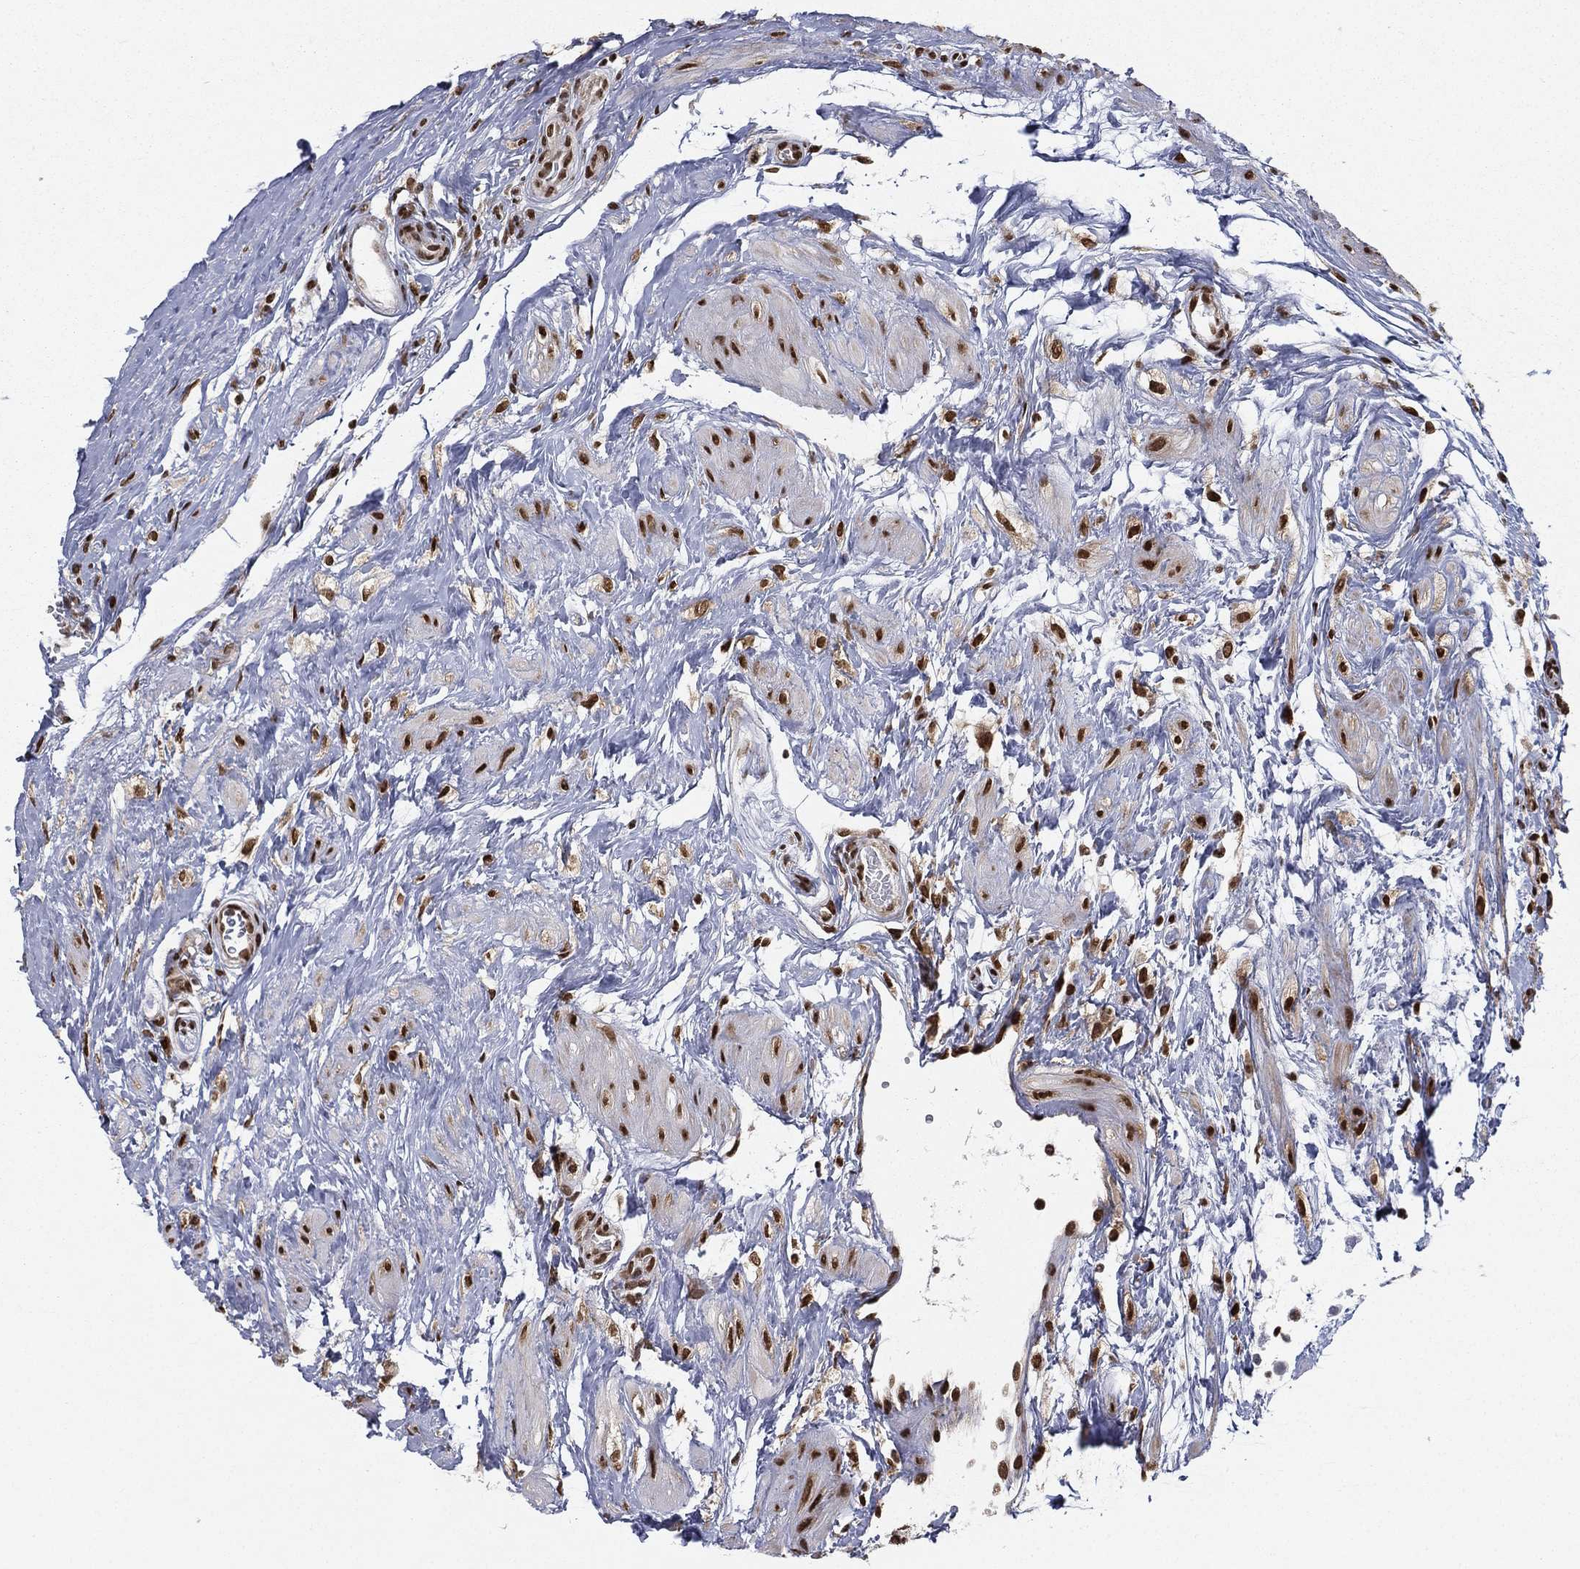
{"staining": {"intensity": "negative", "quantity": "none", "location": "none"}, "tissue": "testis cancer", "cell_type": "Tumor cells", "image_type": "cancer", "snomed": [{"axis": "morphology", "description": "Seminoma, NOS"}, {"axis": "morphology", "description": "Carcinoma, Embryonal, NOS"}, {"axis": "topography", "description": "Testis"}], "caption": "Image shows no significant protein positivity in tumor cells of testis embryonal carcinoma. The staining was performed using DAB to visualize the protein expression in brown, while the nuclei were stained in blue with hematoxylin (Magnification: 20x).", "gene": "FUBP3", "patient": {"sex": "male", "age": 22}}